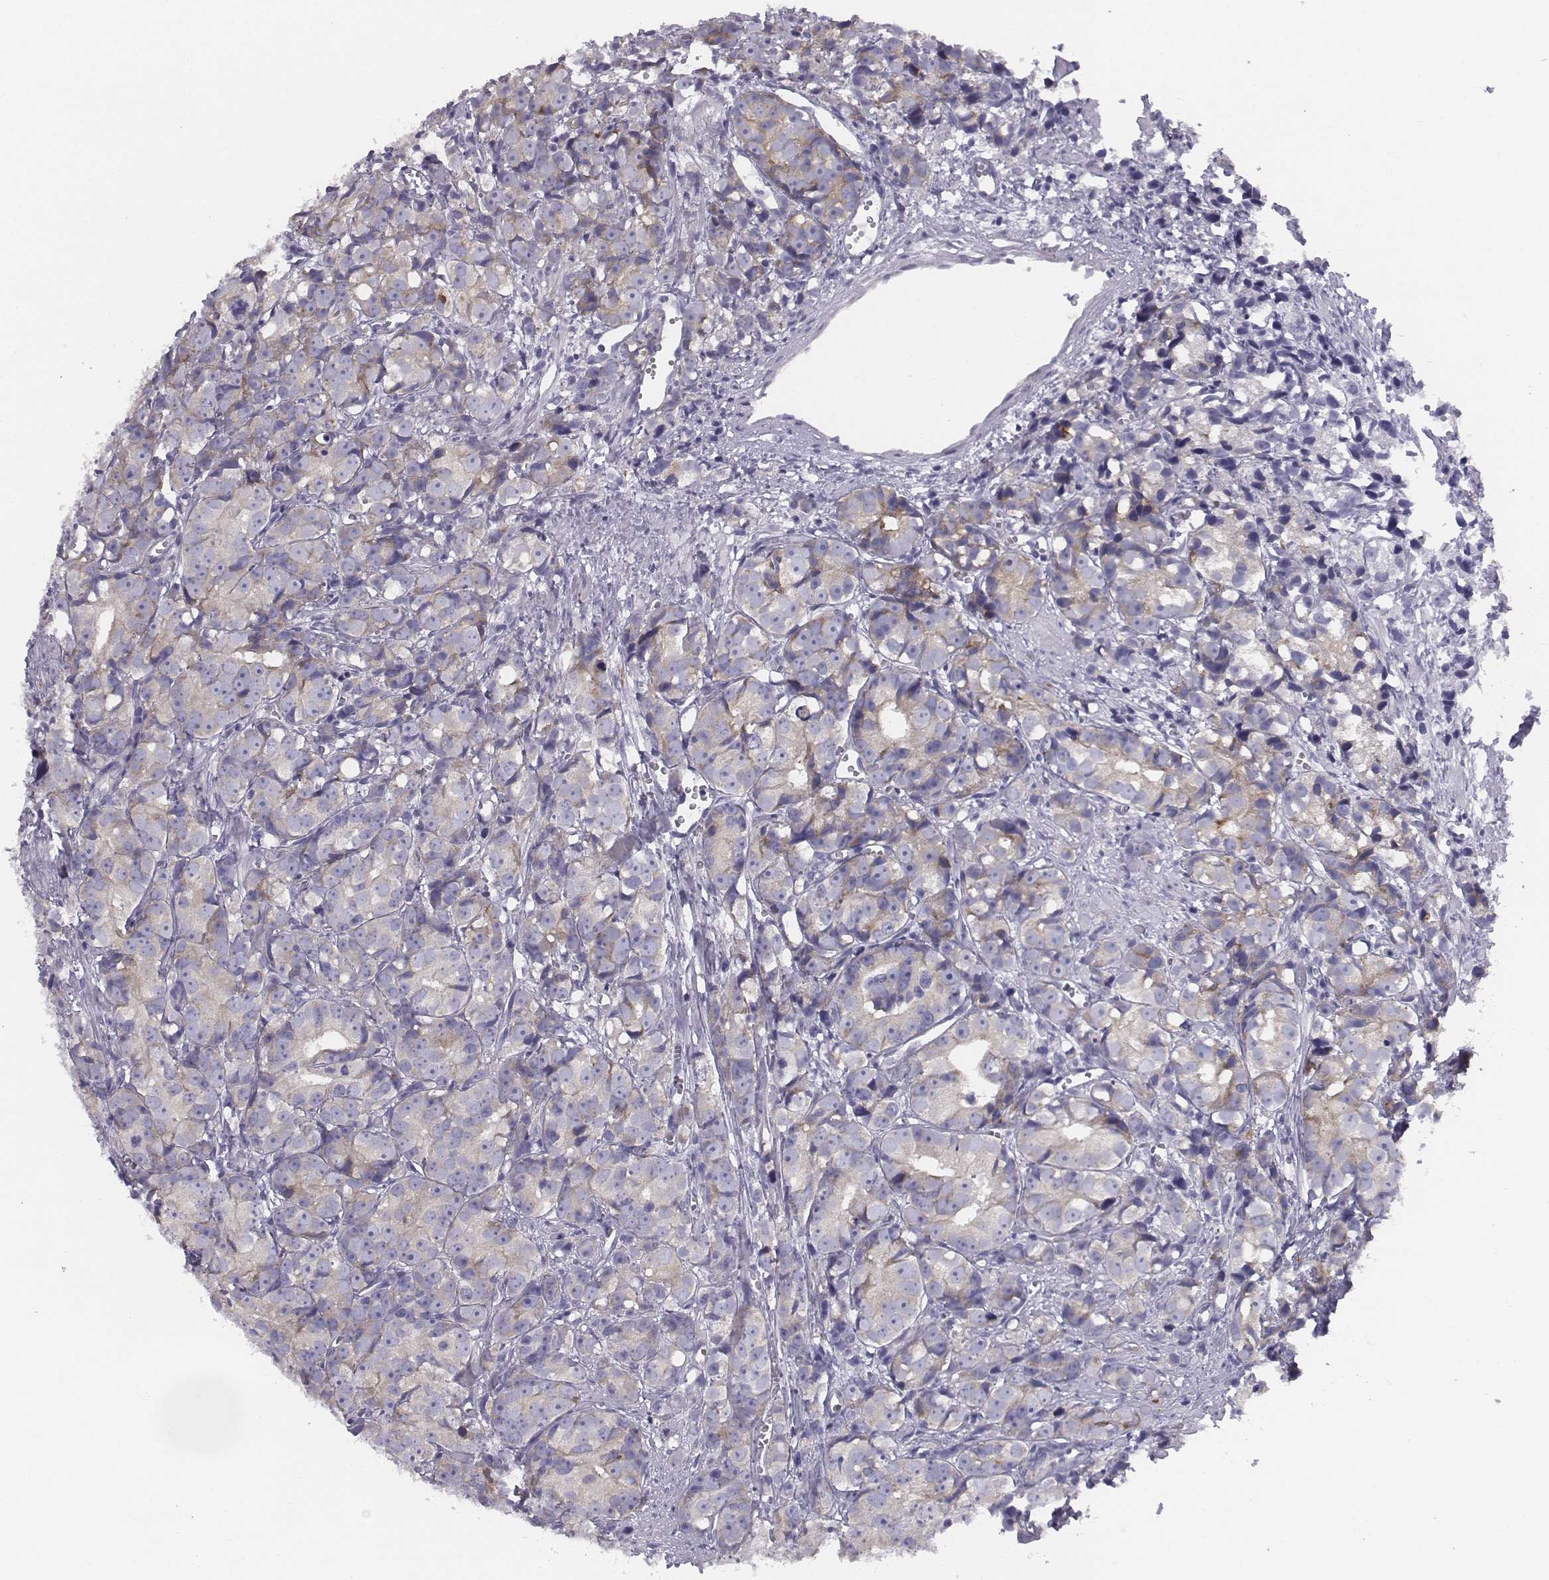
{"staining": {"intensity": "weak", "quantity": "<25%", "location": "cytoplasmic/membranous"}, "tissue": "prostate cancer", "cell_type": "Tumor cells", "image_type": "cancer", "snomed": [{"axis": "morphology", "description": "Adenocarcinoma, High grade"}, {"axis": "topography", "description": "Prostate"}], "caption": "IHC photomicrograph of prostate adenocarcinoma (high-grade) stained for a protein (brown), which displays no staining in tumor cells.", "gene": "CHST14", "patient": {"sex": "male", "age": 77}}